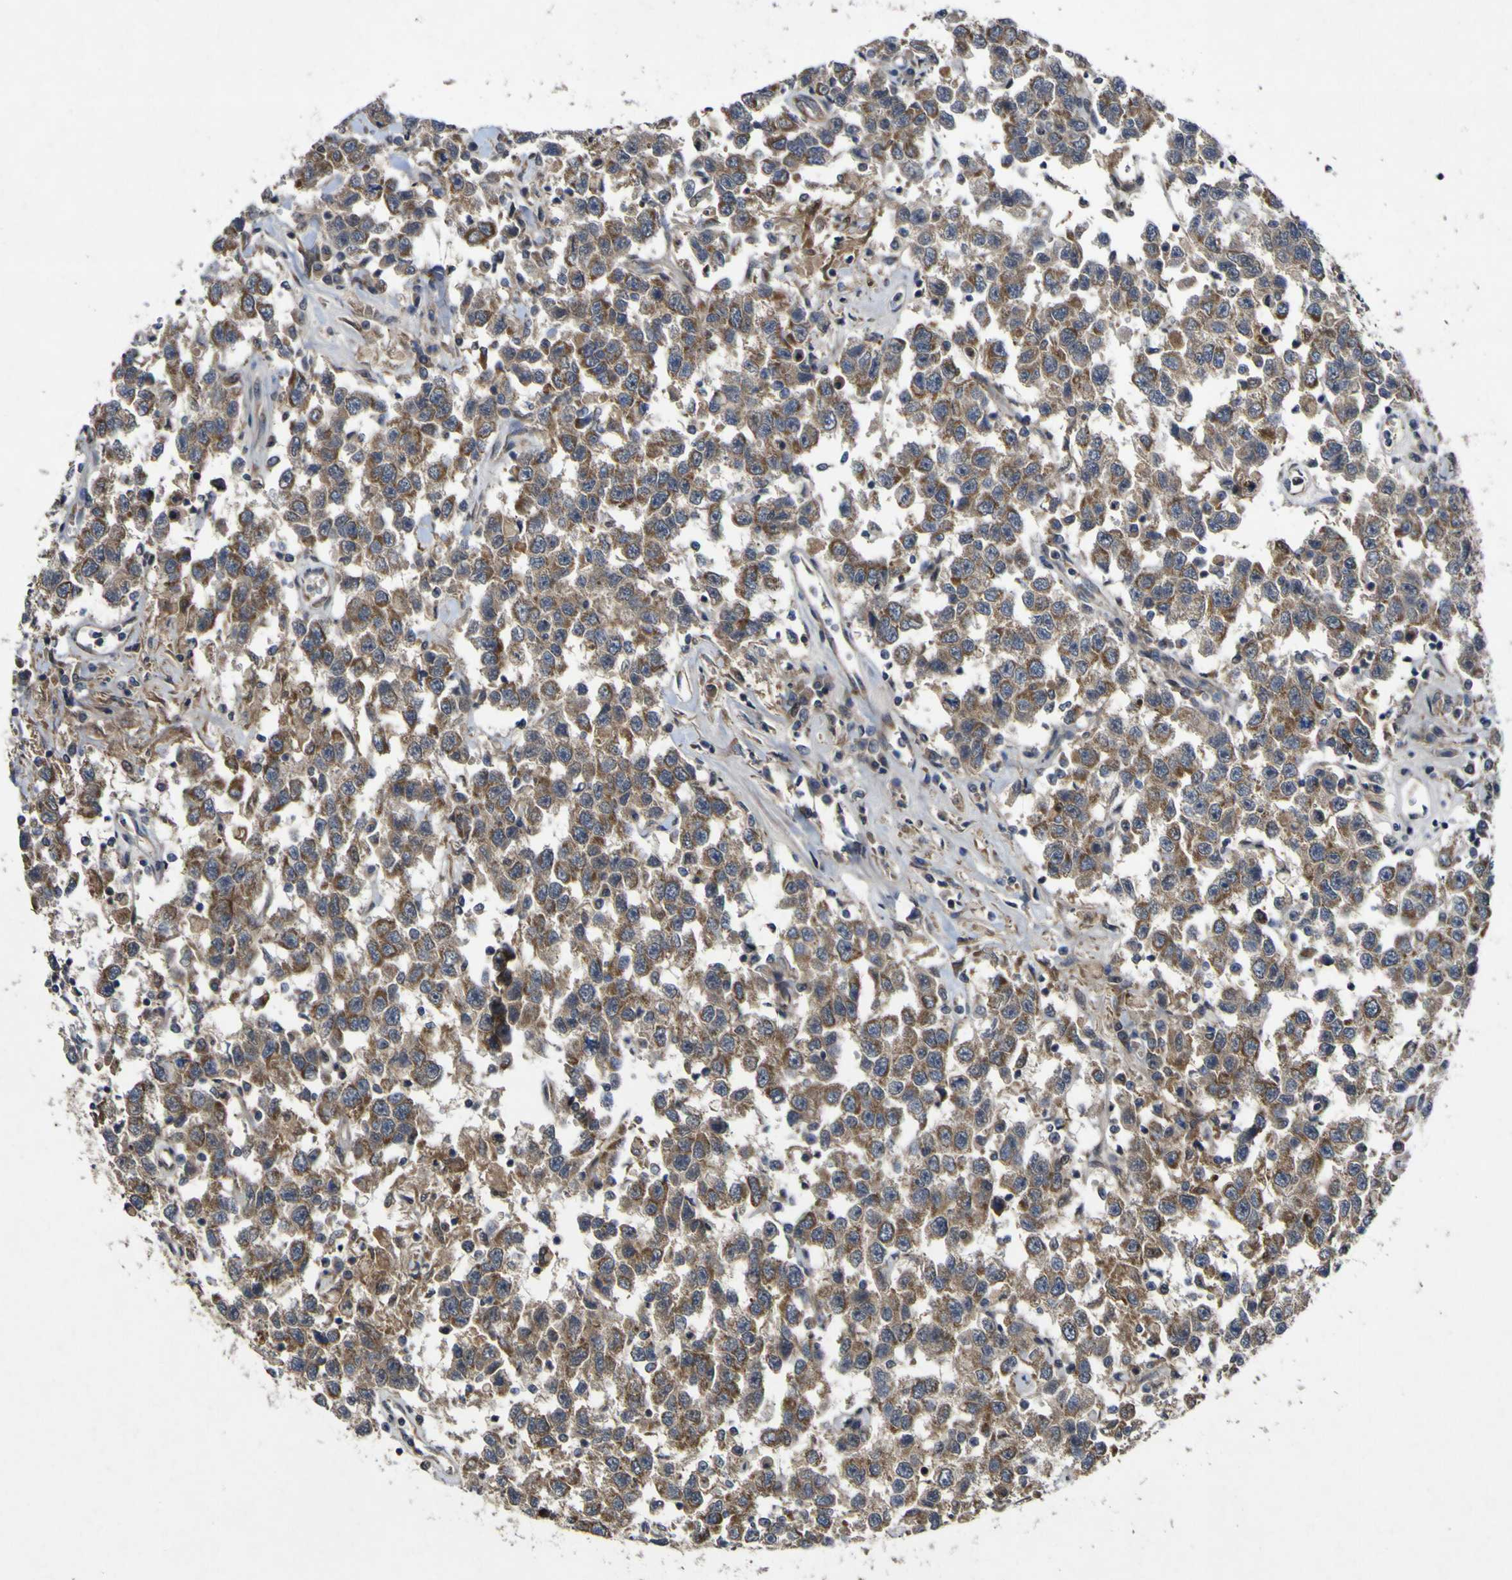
{"staining": {"intensity": "moderate", "quantity": ">75%", "location": "cytoplasmic/membranous"}, "tissue": "testis cancer", "cell_type": "Tumor cells", "image_type": "cancer", "snomed": [{"axis": "morphology", "description": "Seminoma, NOS"}, {"axis": "topography", "description": "Testis"}], "caption": "Immunohistochemical staining of human testis cancer (seminoma) demonstrates moderate cytoplasmic/membranous protein staining in approximately >75% of tumor cells.", "gene": "IRAK2", "patient": {"sex": "male", "age": 41}}